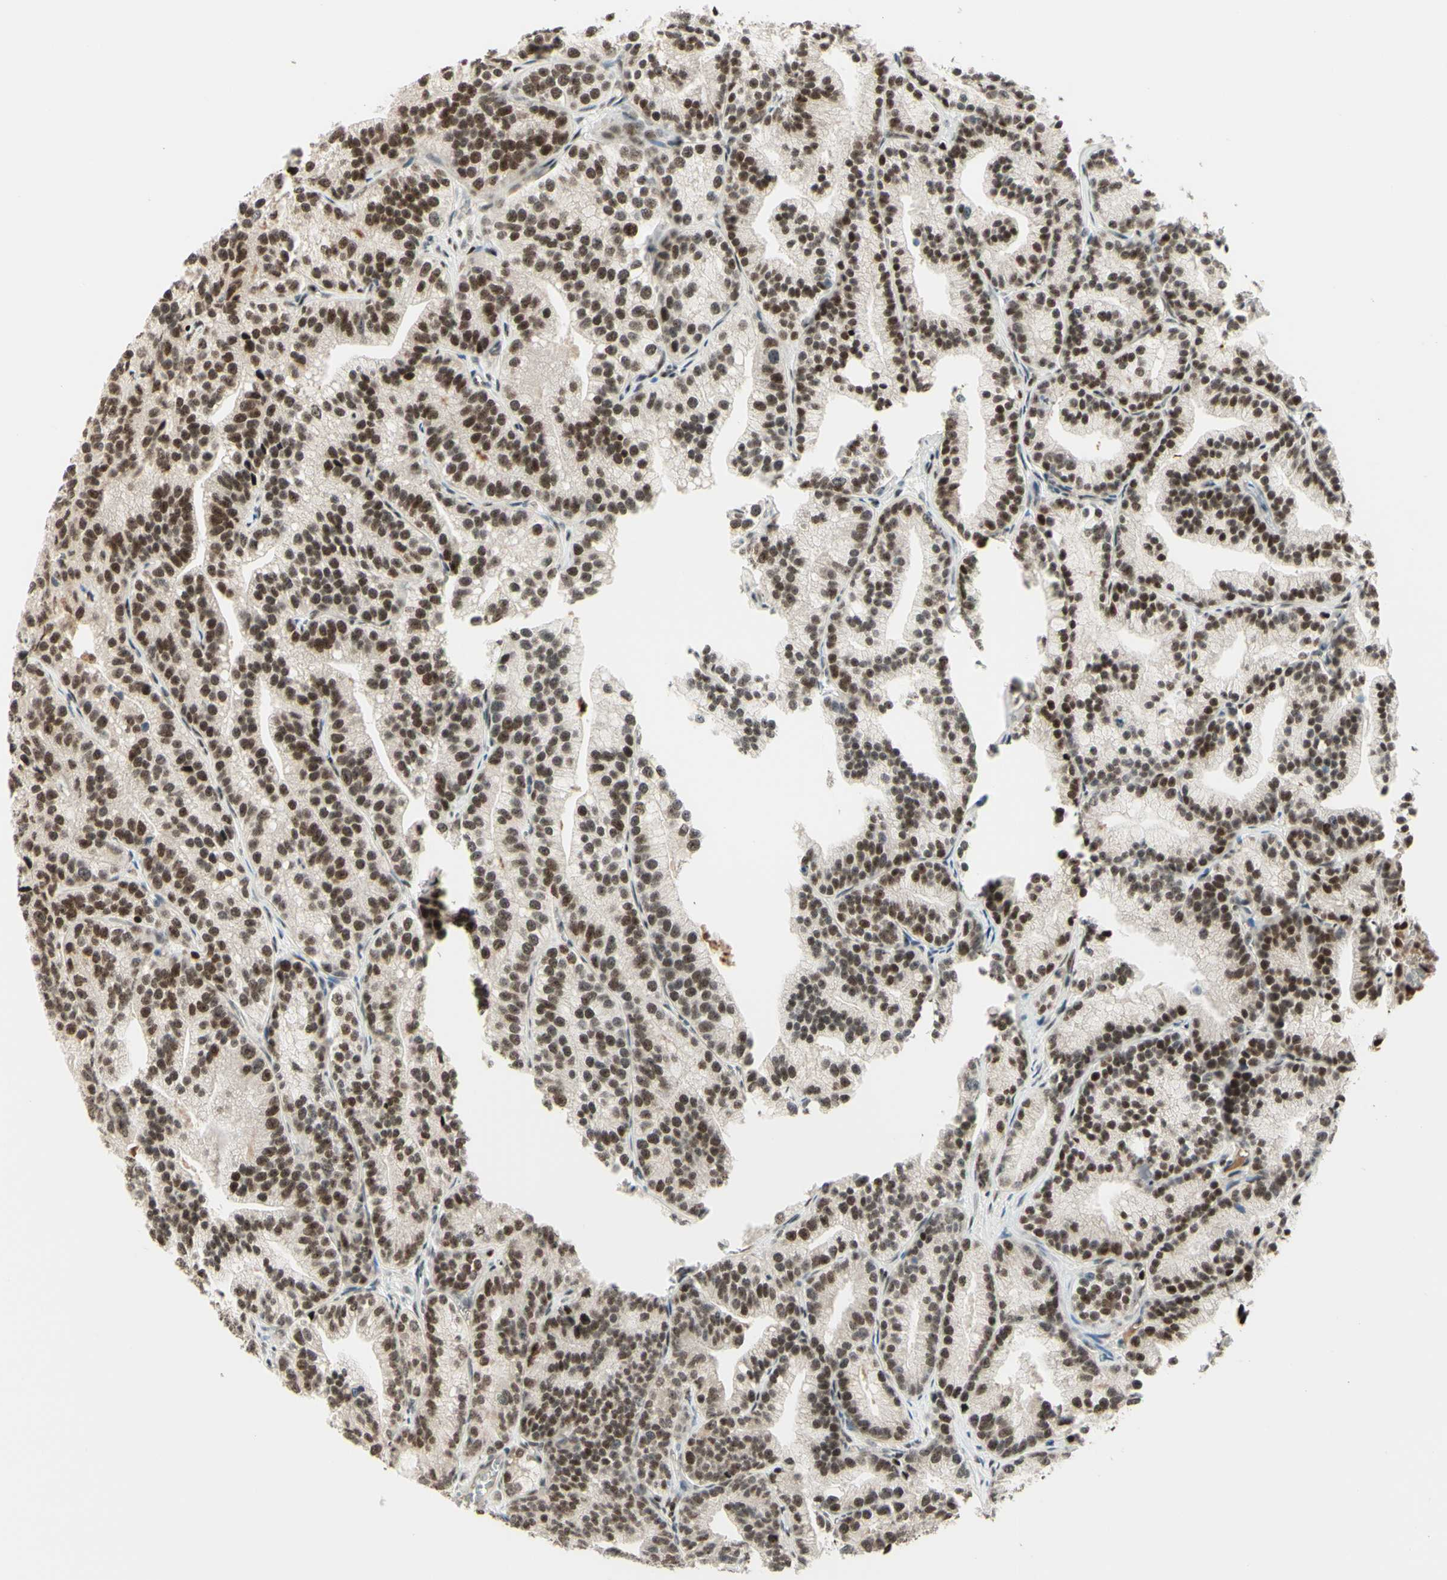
{"staining": {"intensity": "strong", "quantity": "25%-75%", "location": "nuclear"}, "tissue": "prostate cancer", "cell_type": "Tumor cells", "image_type": "cancer", "snomed": [{"axis": "morphology", "description": "Adenocarcinoma, Low grade"}, {"axis": "topography", "description": "Prostate"}], "caption": "Protein staining displays strong nuclear positivity in approximately 25%-75% of tumor cells in prostate adenocarcinoma (low-grade).", "gene": "CDKL5", "patient": {"sex": "male", "age": 89}}